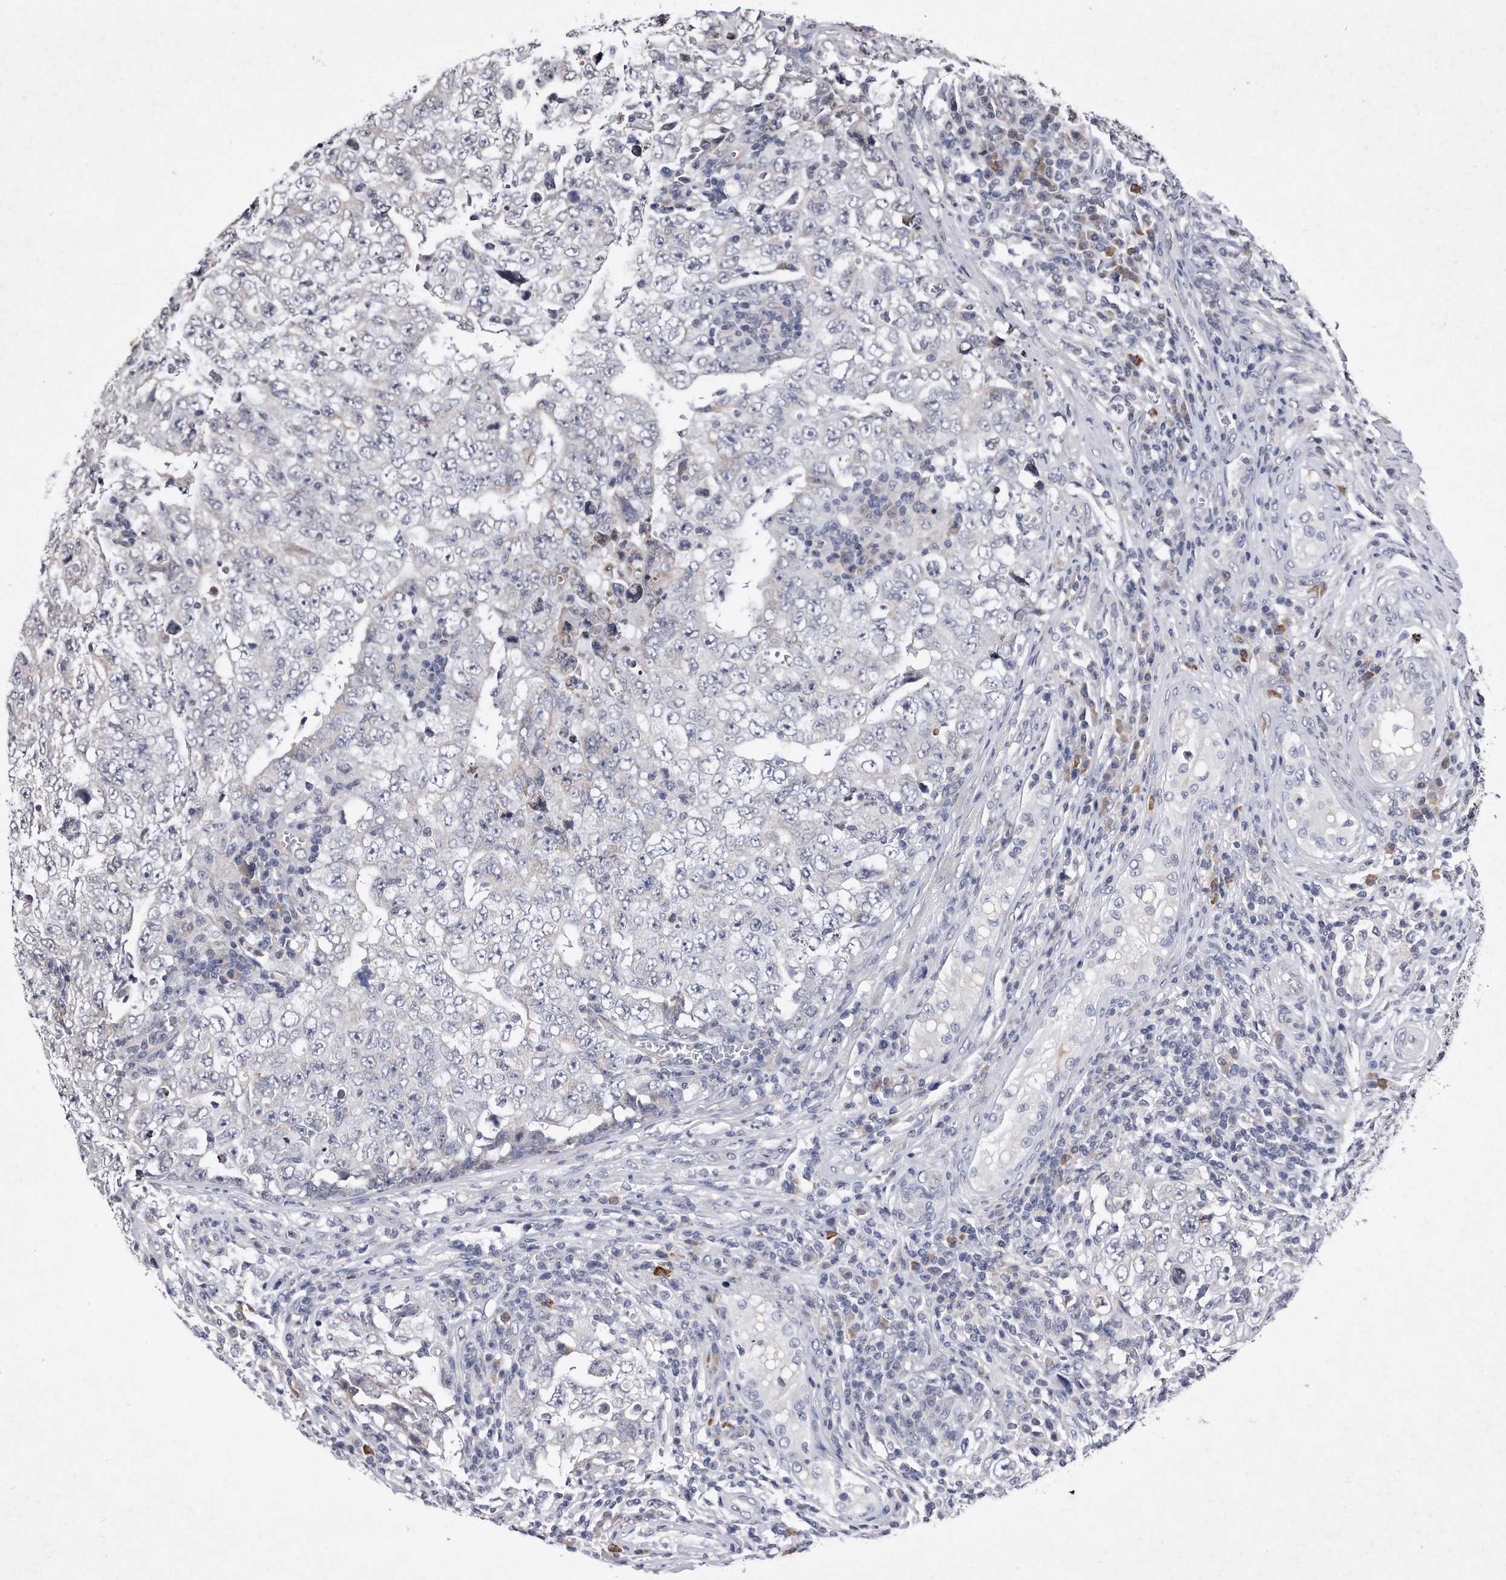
{"staining": {"intensity": "negative", "quantity": "none", "location": "none"}, "tissue": "testis cancer", "cell_type": "Tumor cells", "image_type": "cancer", "snomed": [{"axis": "morphology", "description": "Carcinoma, Embryonal, NOS"}, {"axis": "topography", "description": "Testis"}], "caption": "Human testis cancer stained for a protein using immunohistochemistry exhibits no expression in tumor cells.", "gene": "DAB1", "patient": {"sex": "male", "age": 26}}